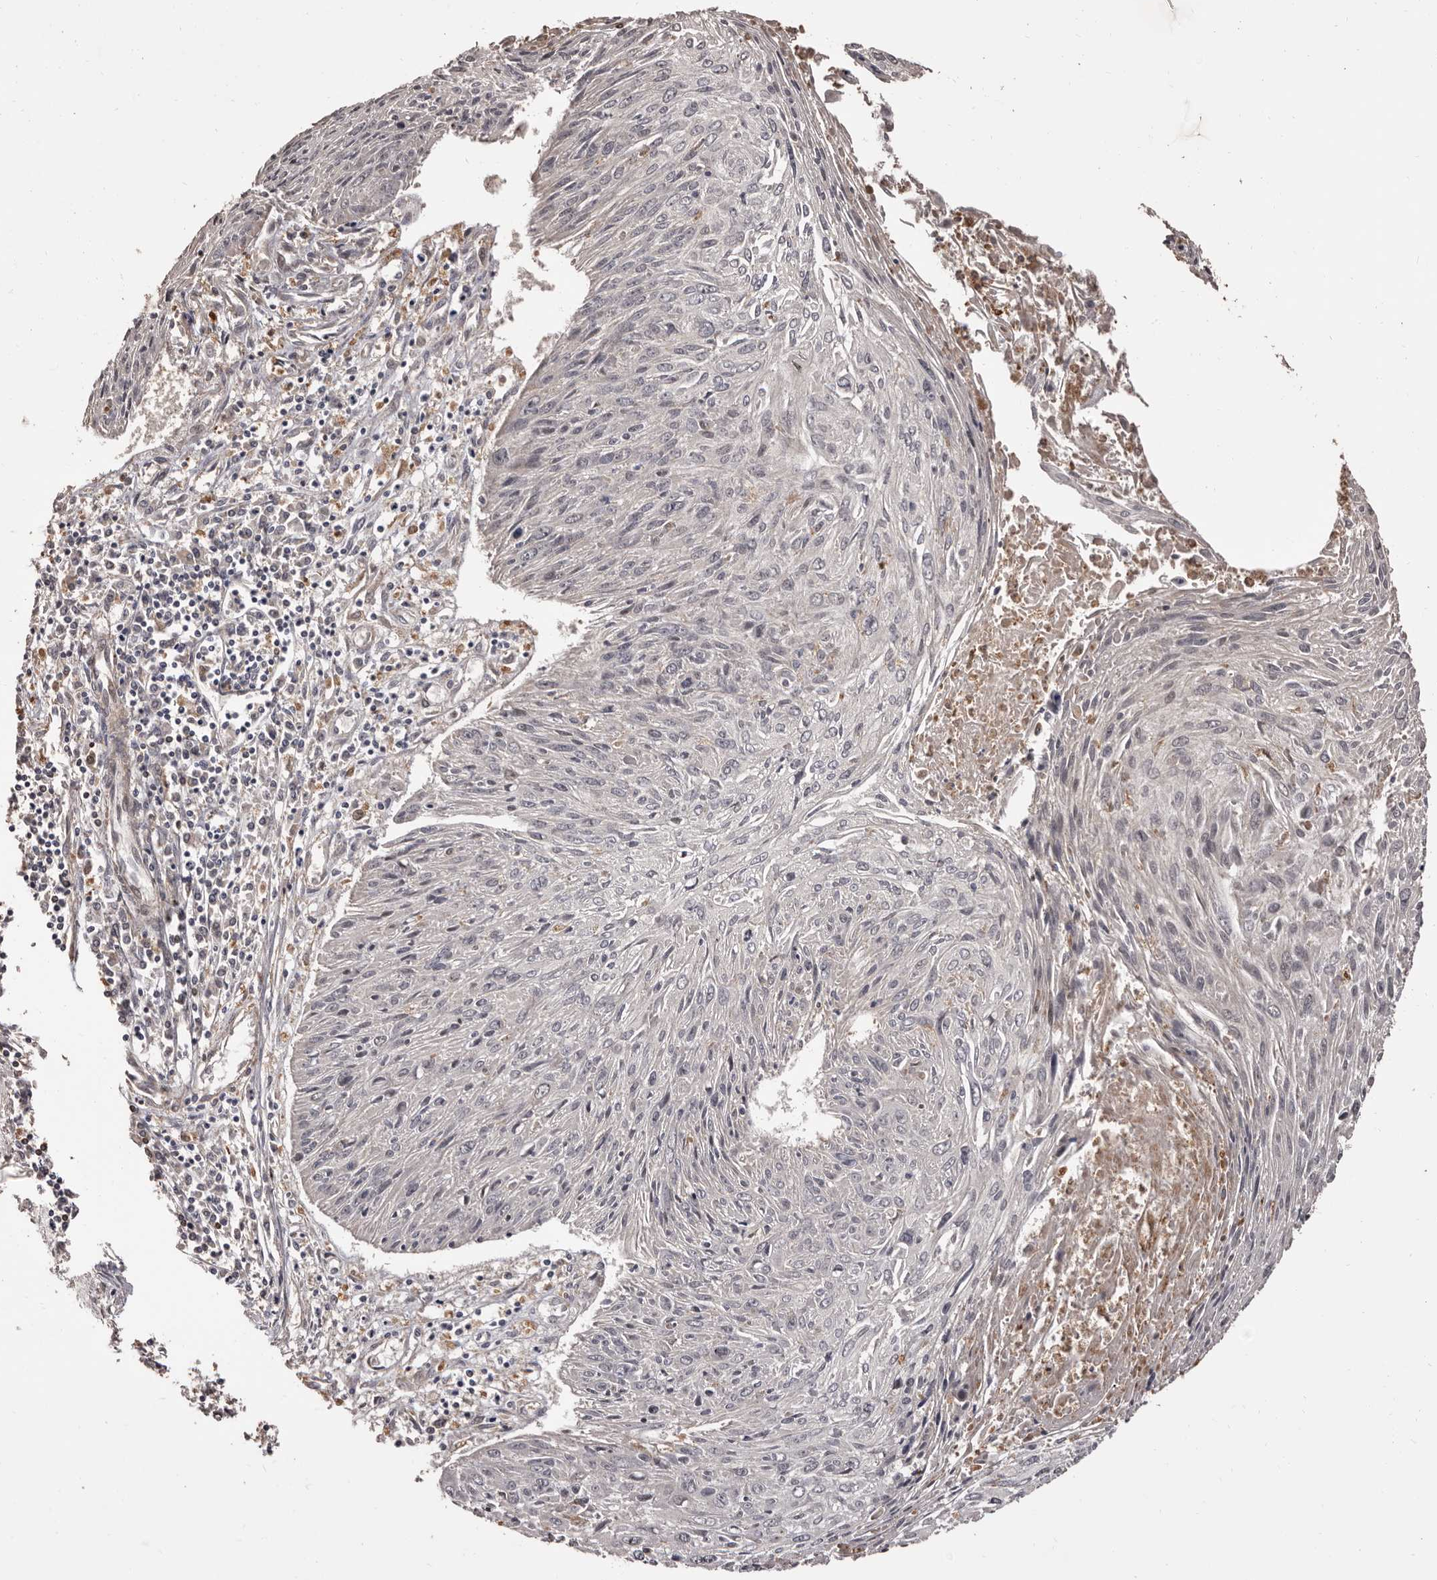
{"staining": {"intensity": "negative", "quantity": "none", "location": "none"}, "tissue": "cervical cancer", "cell_type": "Tumor cells", "image_type": "cancer", "snomed": [{"axis": "morphology", "description": "Squamous cell carcinoma, NOS"}, {"axis": "topography", "description": "Cervix"}], "caption": "Histopathology image shows no significant protein expression in tumor cells of cervical cancer.", "gene": "ZCCHC7", "patient": {"sex": "female", "age": 51}}